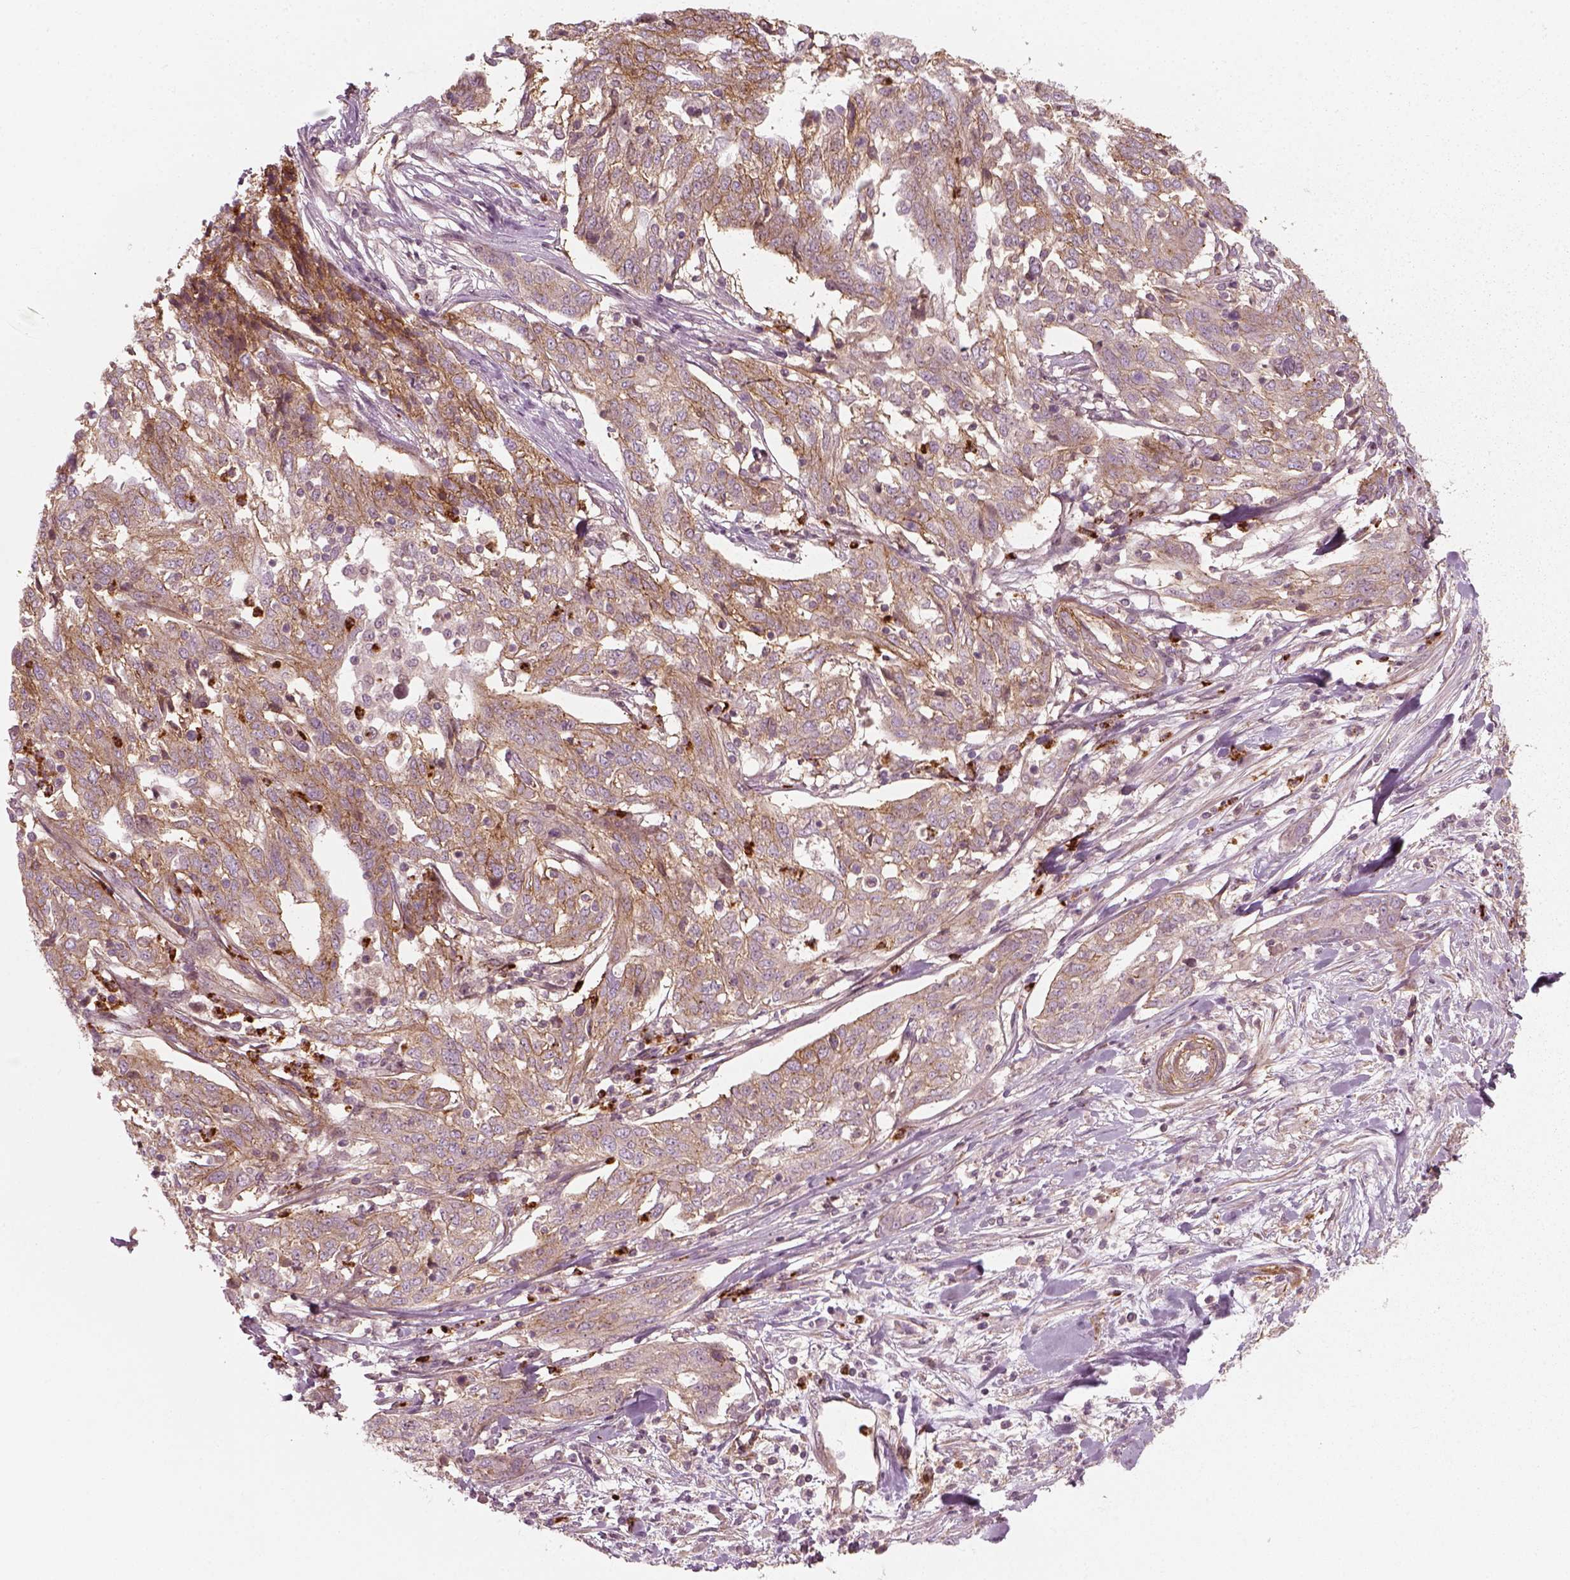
{"staining": {"intensity": "weak", "quantity": ">75%", "location": "cytoplasmic/membranous"}, "tissue": "ovarian cancer", "cell_type": "Tumor cells", "image_type": "cancer", "snomed": [{"axis": "morphology", "description": "Cystadenocarcinoma, serous, NOS"}, {"axis": "topography", "description": "Ovary"}], "caption": "Human ovarian cancer stained for a protein (brown) reveals weak cytoplasmic/membranous positive positivity in about >75% of tumor cells.", "gene": "NPTN", "patient": {"sex": "female", "age": 67}}